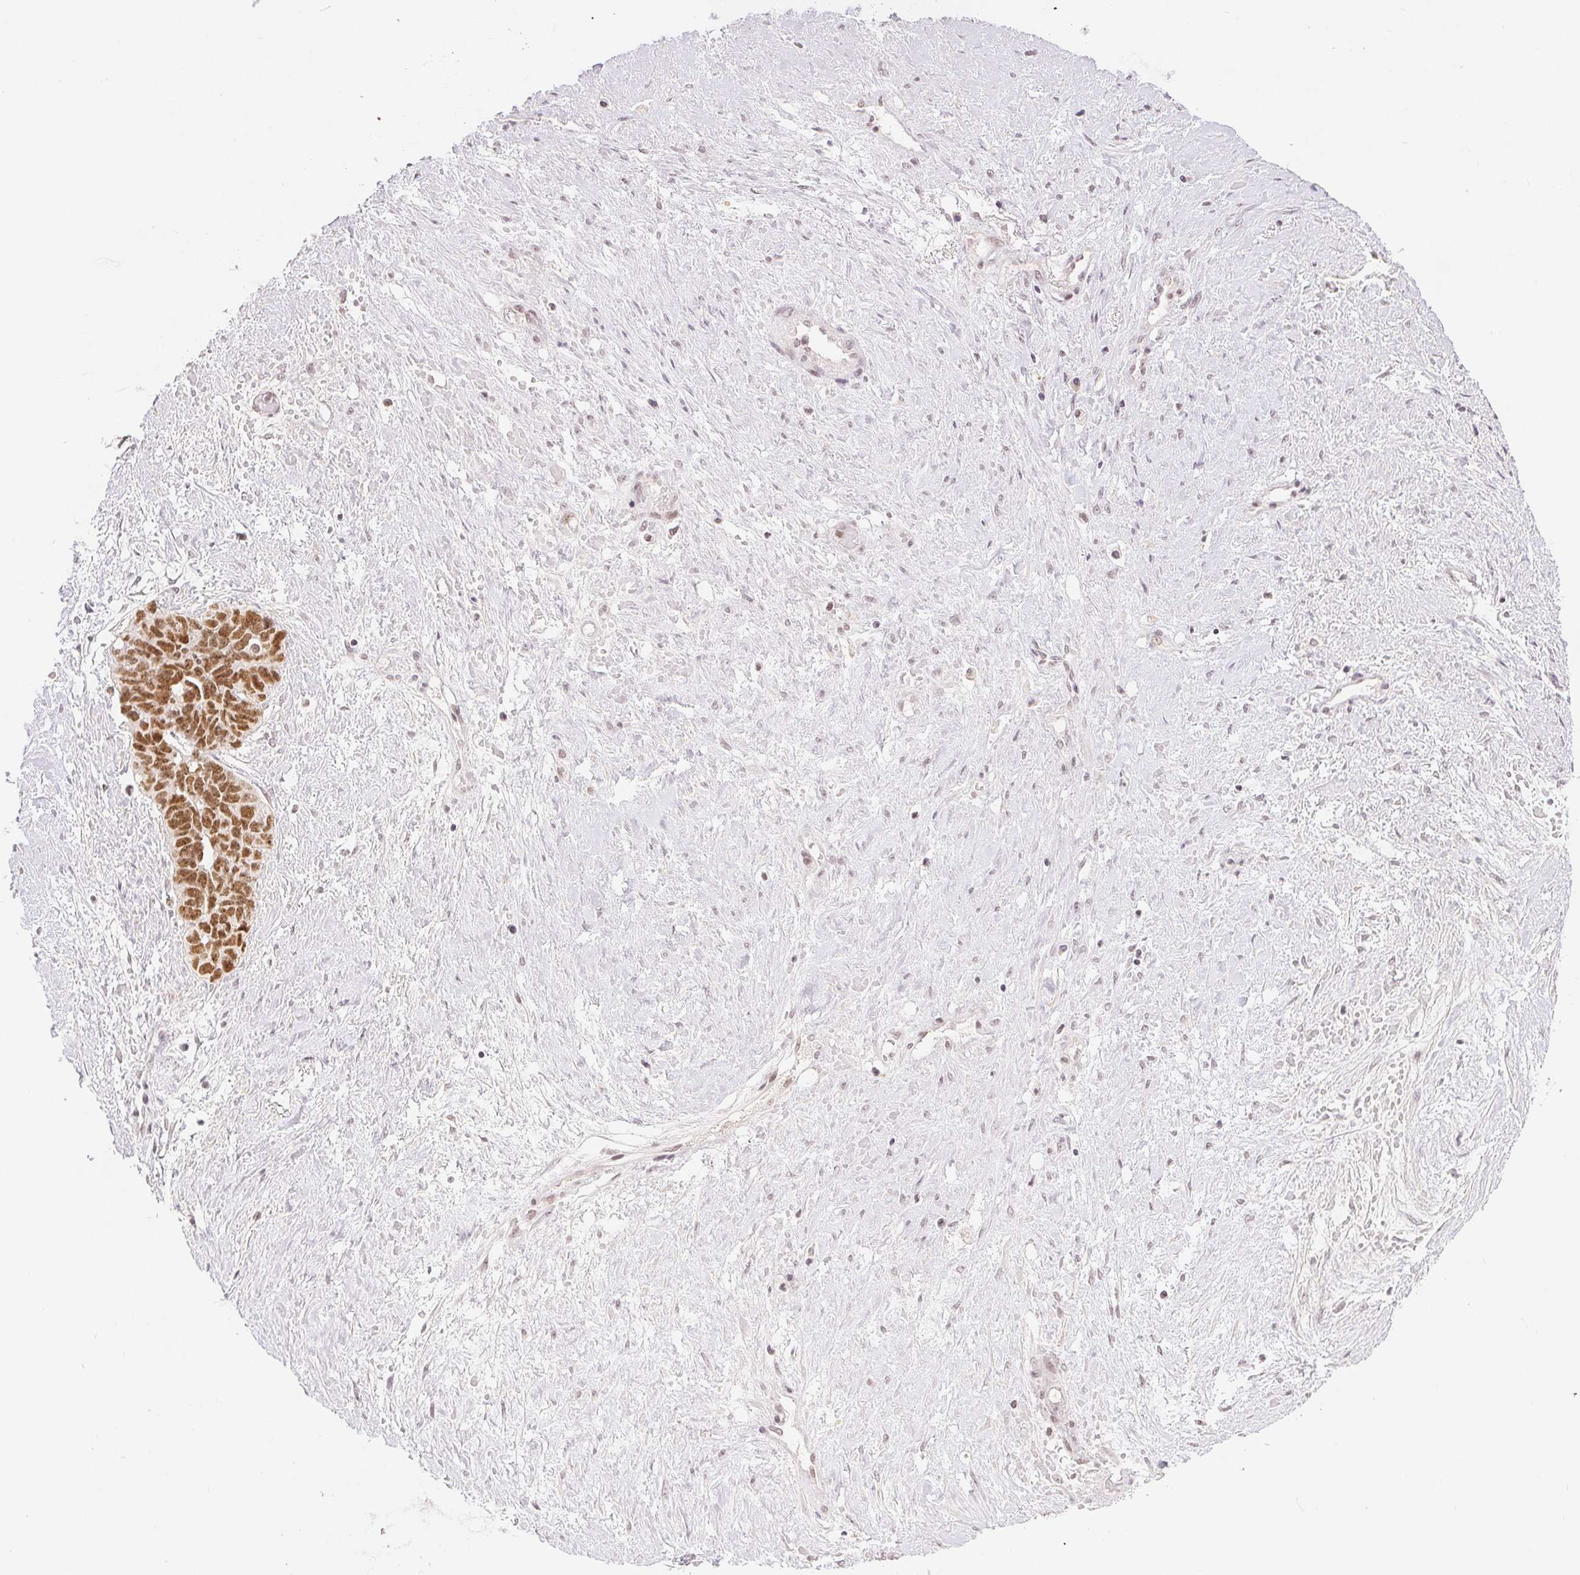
{"staining": {"intensity": "moderate", "quantity": ">75%", "location": "nuclear"}, "tissue": "ovarian cancer", "cell_type": "Tumor cells", "image_type": "cancer", "snomed": [{"axis": "morphology", "description": "Cystadenocarcinoma, serous, NOS"}, {"axis": "topography", "description": "Ovary"}], "caption": "Approximately >75% of tumor cells in human serous cystadenocarcinoma (ovarian) show moderate nuclear protein positivity as visualized by brown immunohistochemical staining.", "gene": "DEK", "patient": {"sex": "female", "age": 69}}